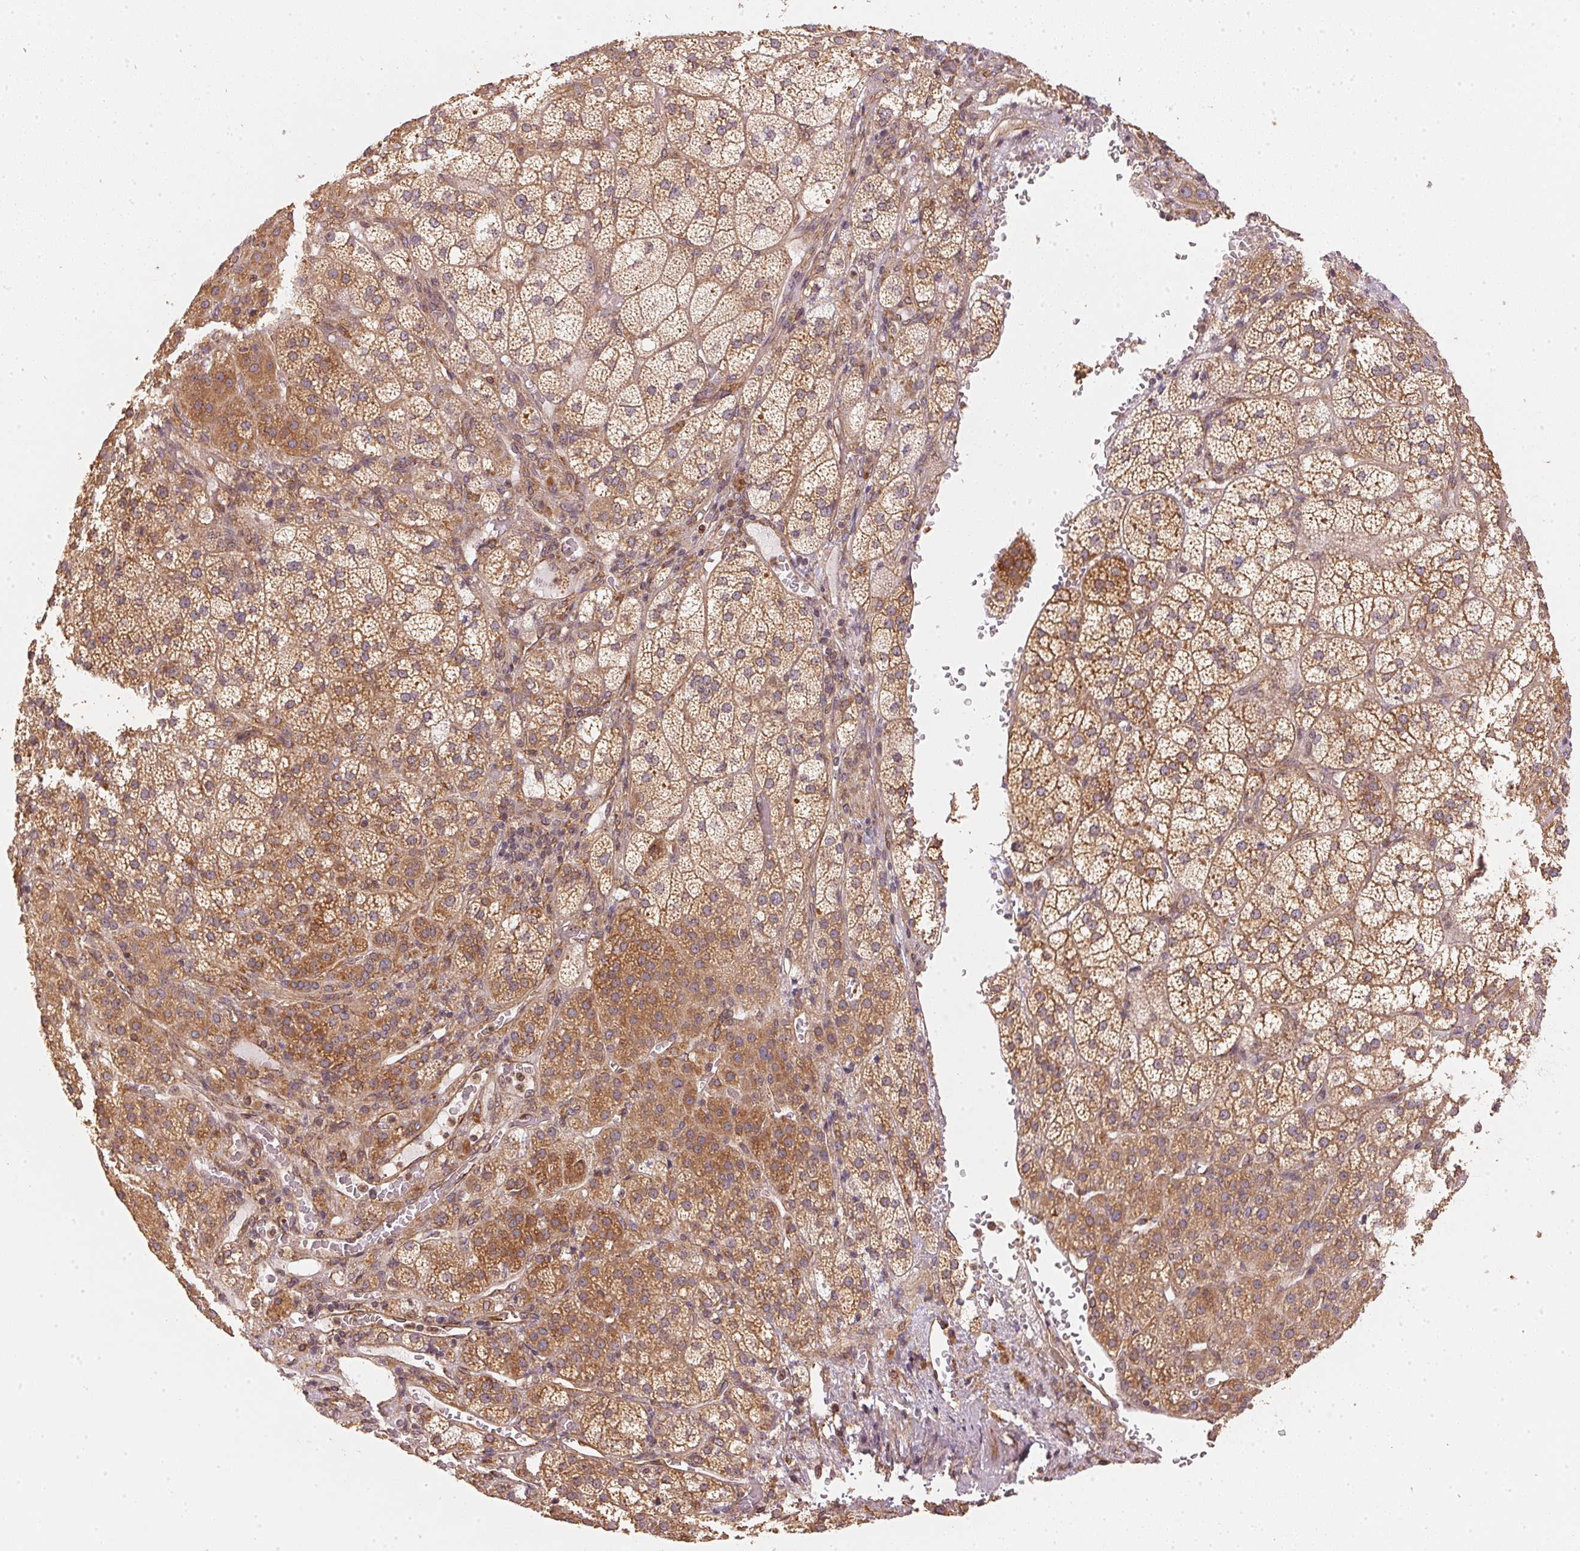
{"staining": {"intensity": "moderate", "quantity": ">75%", "location": "cytoplasmic/membranous"}, "tissue": "adrenal gland", "cell_type": "Glandular cells", "image_type": "normal", "snomed": [{"axis": "morphology", "description": "Normal tissue, NOS"}, {"axis": "topography", "description": "Adrenal gland"}], "caption": "Immunohistochemical staining of benign human adrenal gland displays medium levels of moderate cytoplasmic/membranous staining in about >75% of glandular cells.", "gene": "STRN4", "patient": {"sex": "female", "age": 60}}